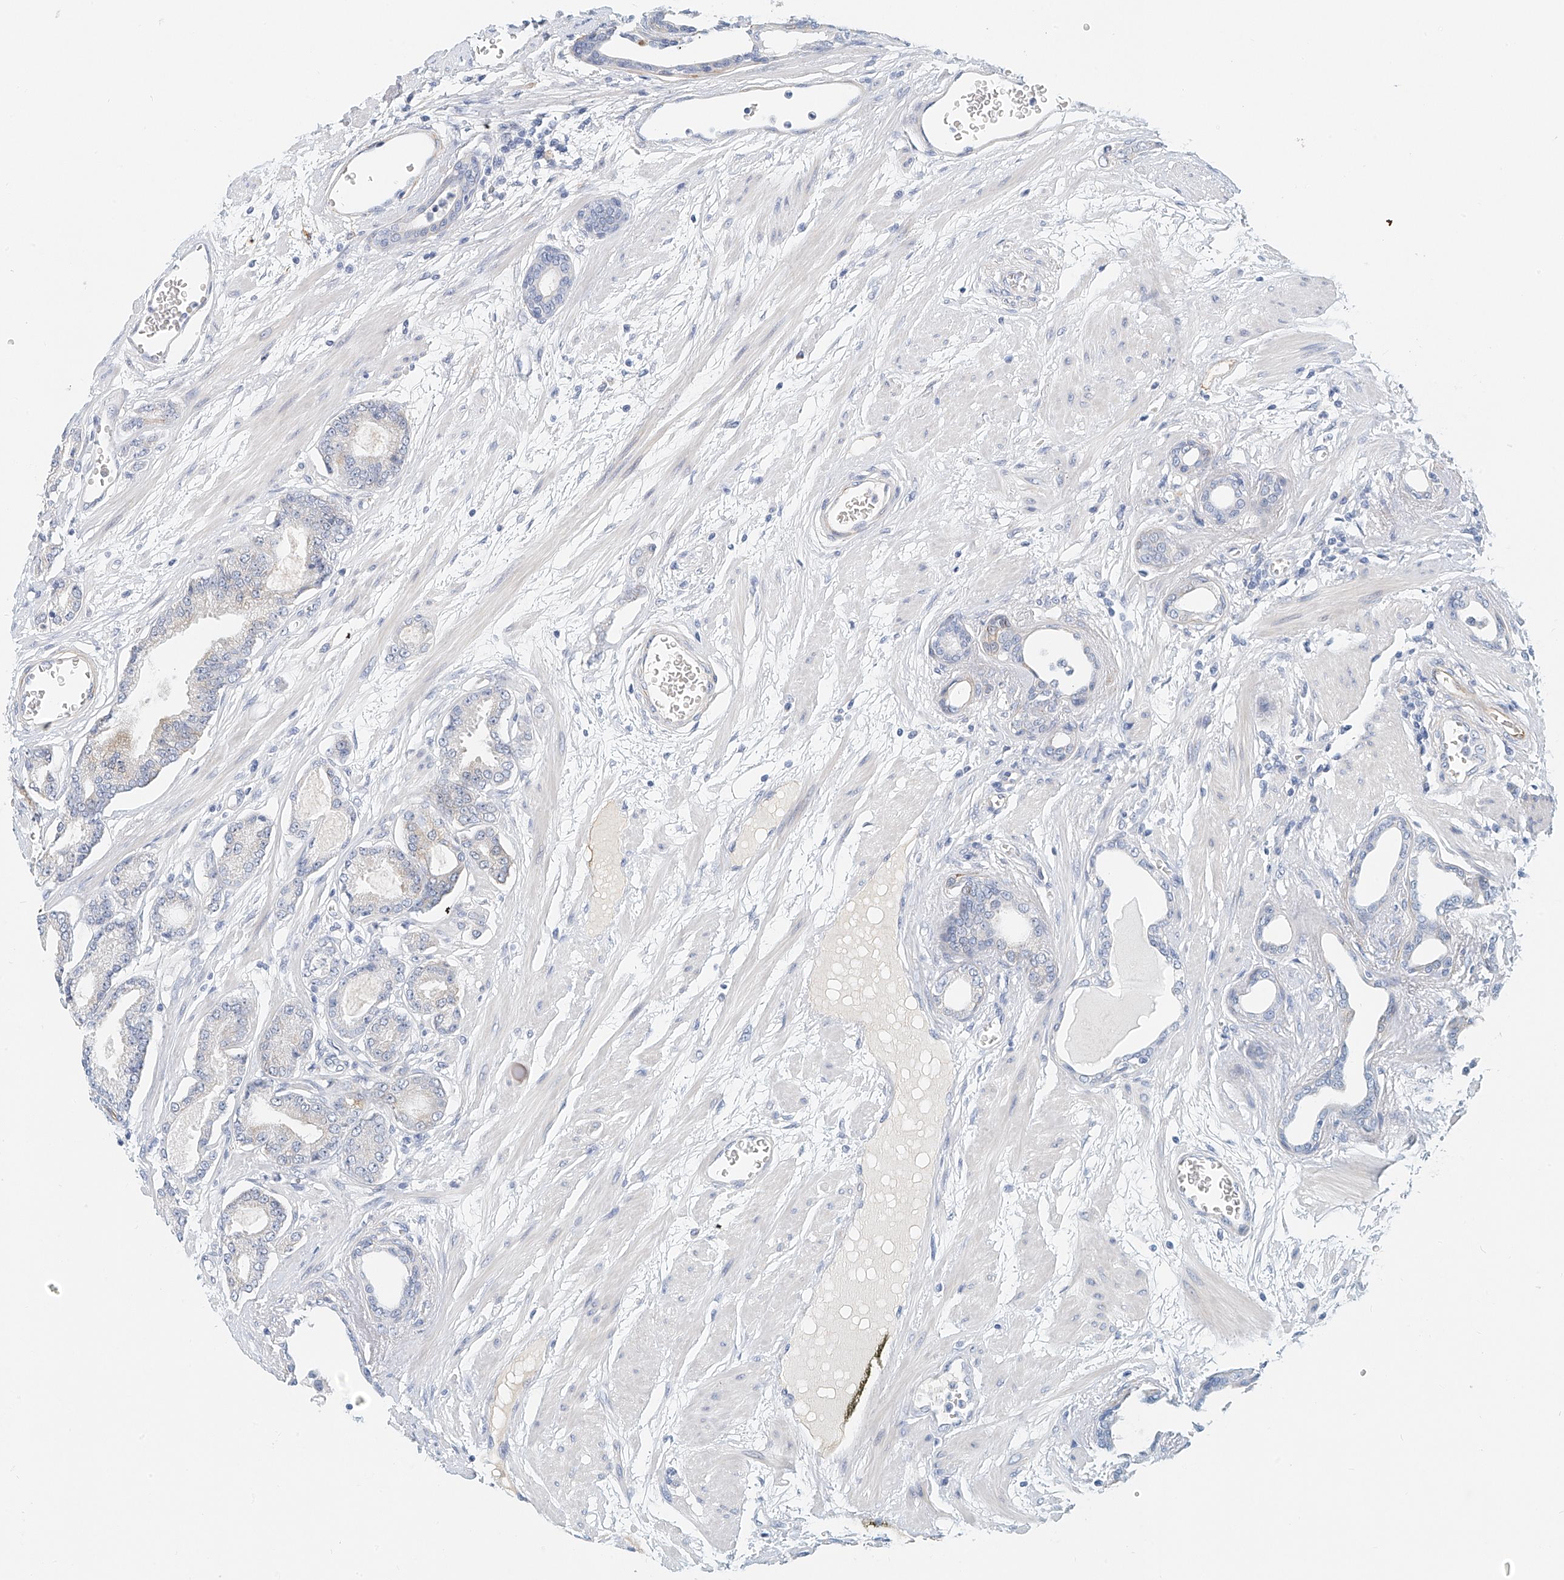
{"staining": {"intensity": "negative", "quantity": "none", "location": "none"}, "tissue": "prostate cancer", "cell_type": "Tumor cells", "image_type": "cancer", "snomed": [{"axis": "morphology", "description": "Adenocarcinoma, Low grade"}, {"axis": "topography", "description": "Prostate"}], "caption": "This photomicrograph is of prostate cancer (adenocarcinoma (low-grade)) stained with immunohistochemistry (IHC) to label a protein in brown with the nuclei are counter-stained blue. There is no positivity in tumor cells.", "gene": "ARHGAP28", "patient": {"sex": "male", "age": 60}}